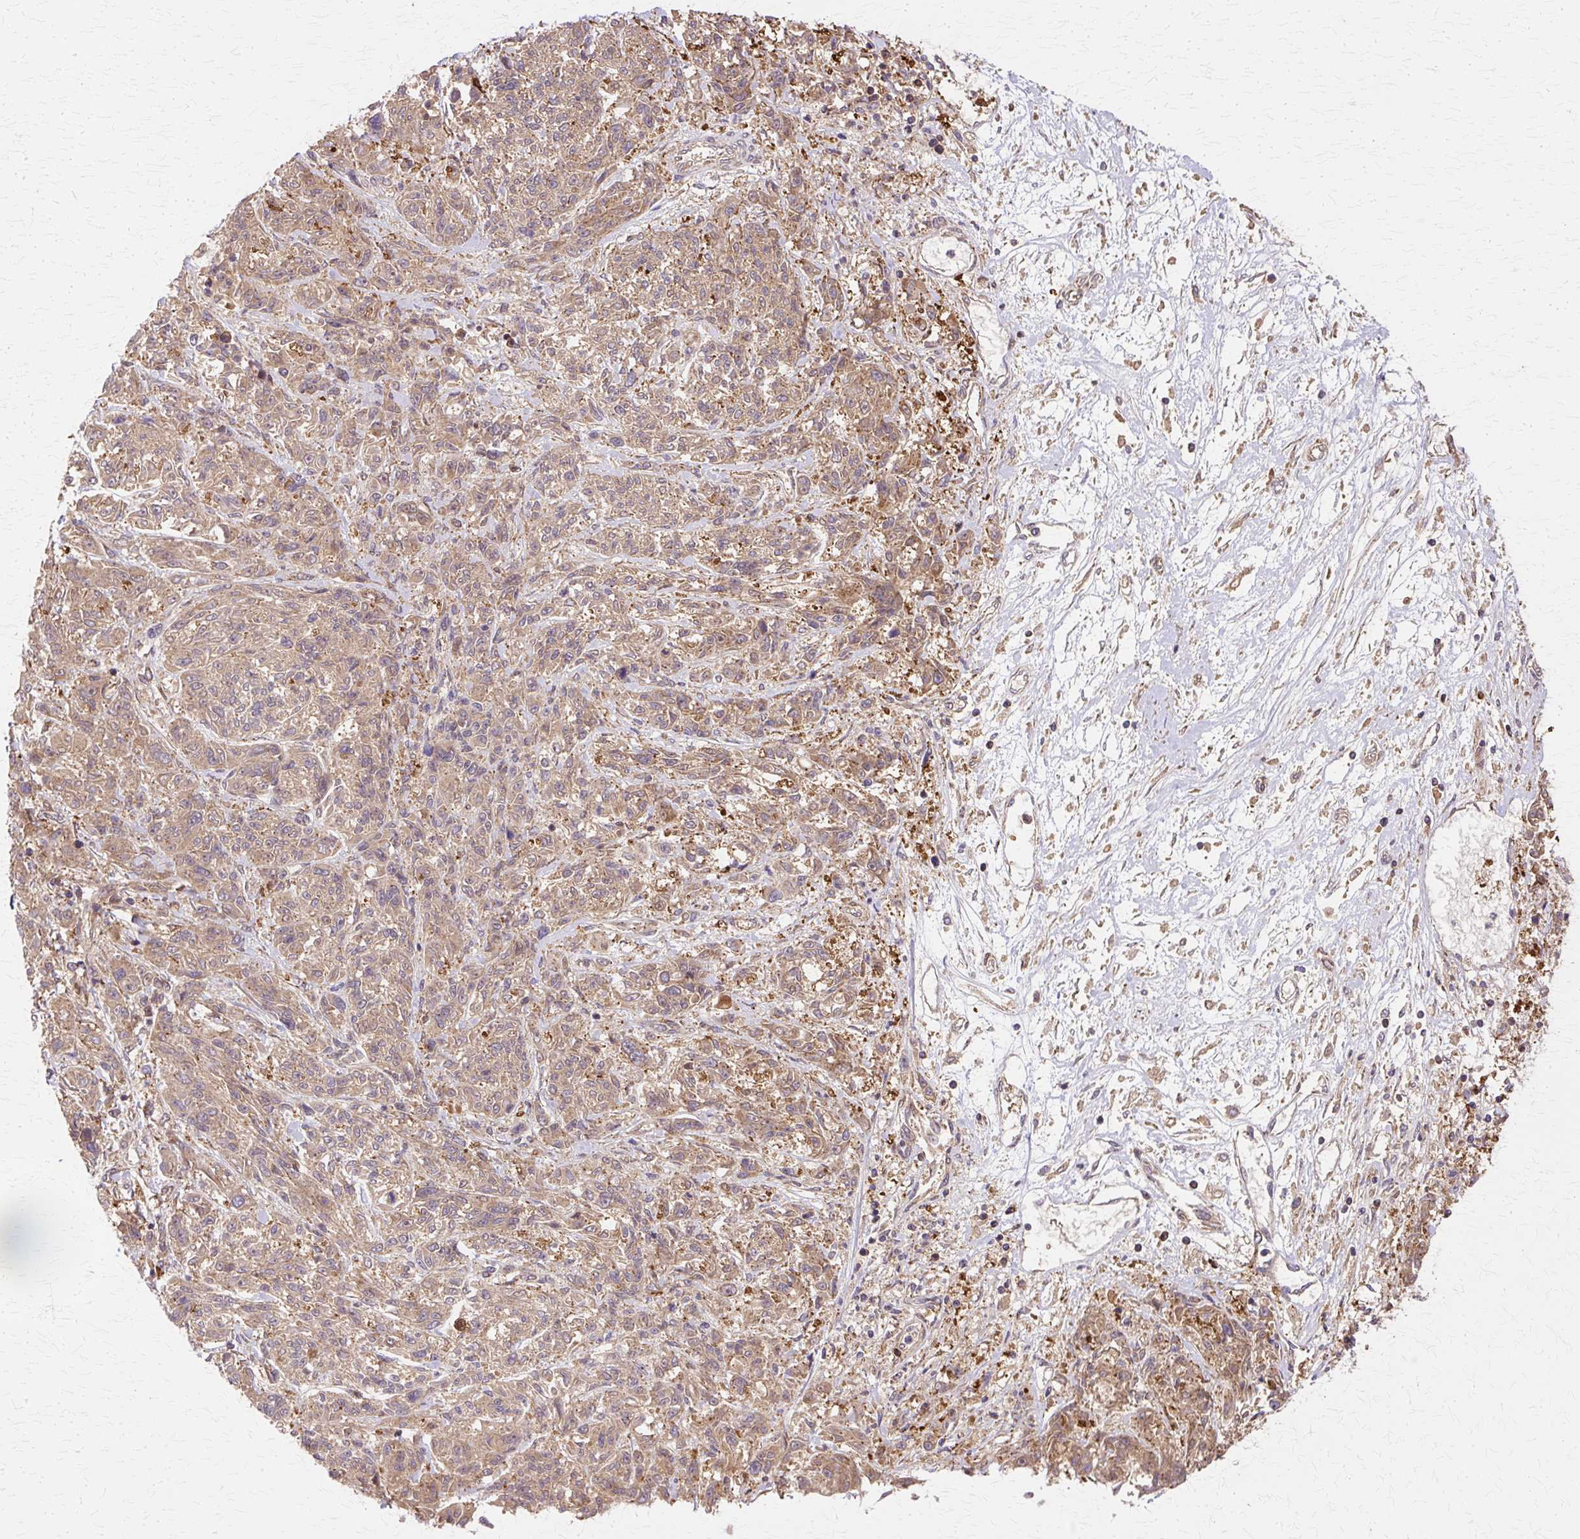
{"staining": {"intensity": "moderate", "quantity": ">75%", "location": "cytoplasmic/membranous"}, "tissue": "melanoma", "cell_type": "Tumor cells", "image_type": "cancer", "snomed": [{"axis": "morphology", "description": "Malignant melanoma, NOS"}, {"axis": "topography", "description": "Skin"}], "caption": "Immunohistochemical staining of human melanoma displays medium levels of moderate cytoplasmic/membranous protein staining in about >75% of tumor cells.", "gene": "COPB1", "patient": {"sex": "male", "age": 53}}